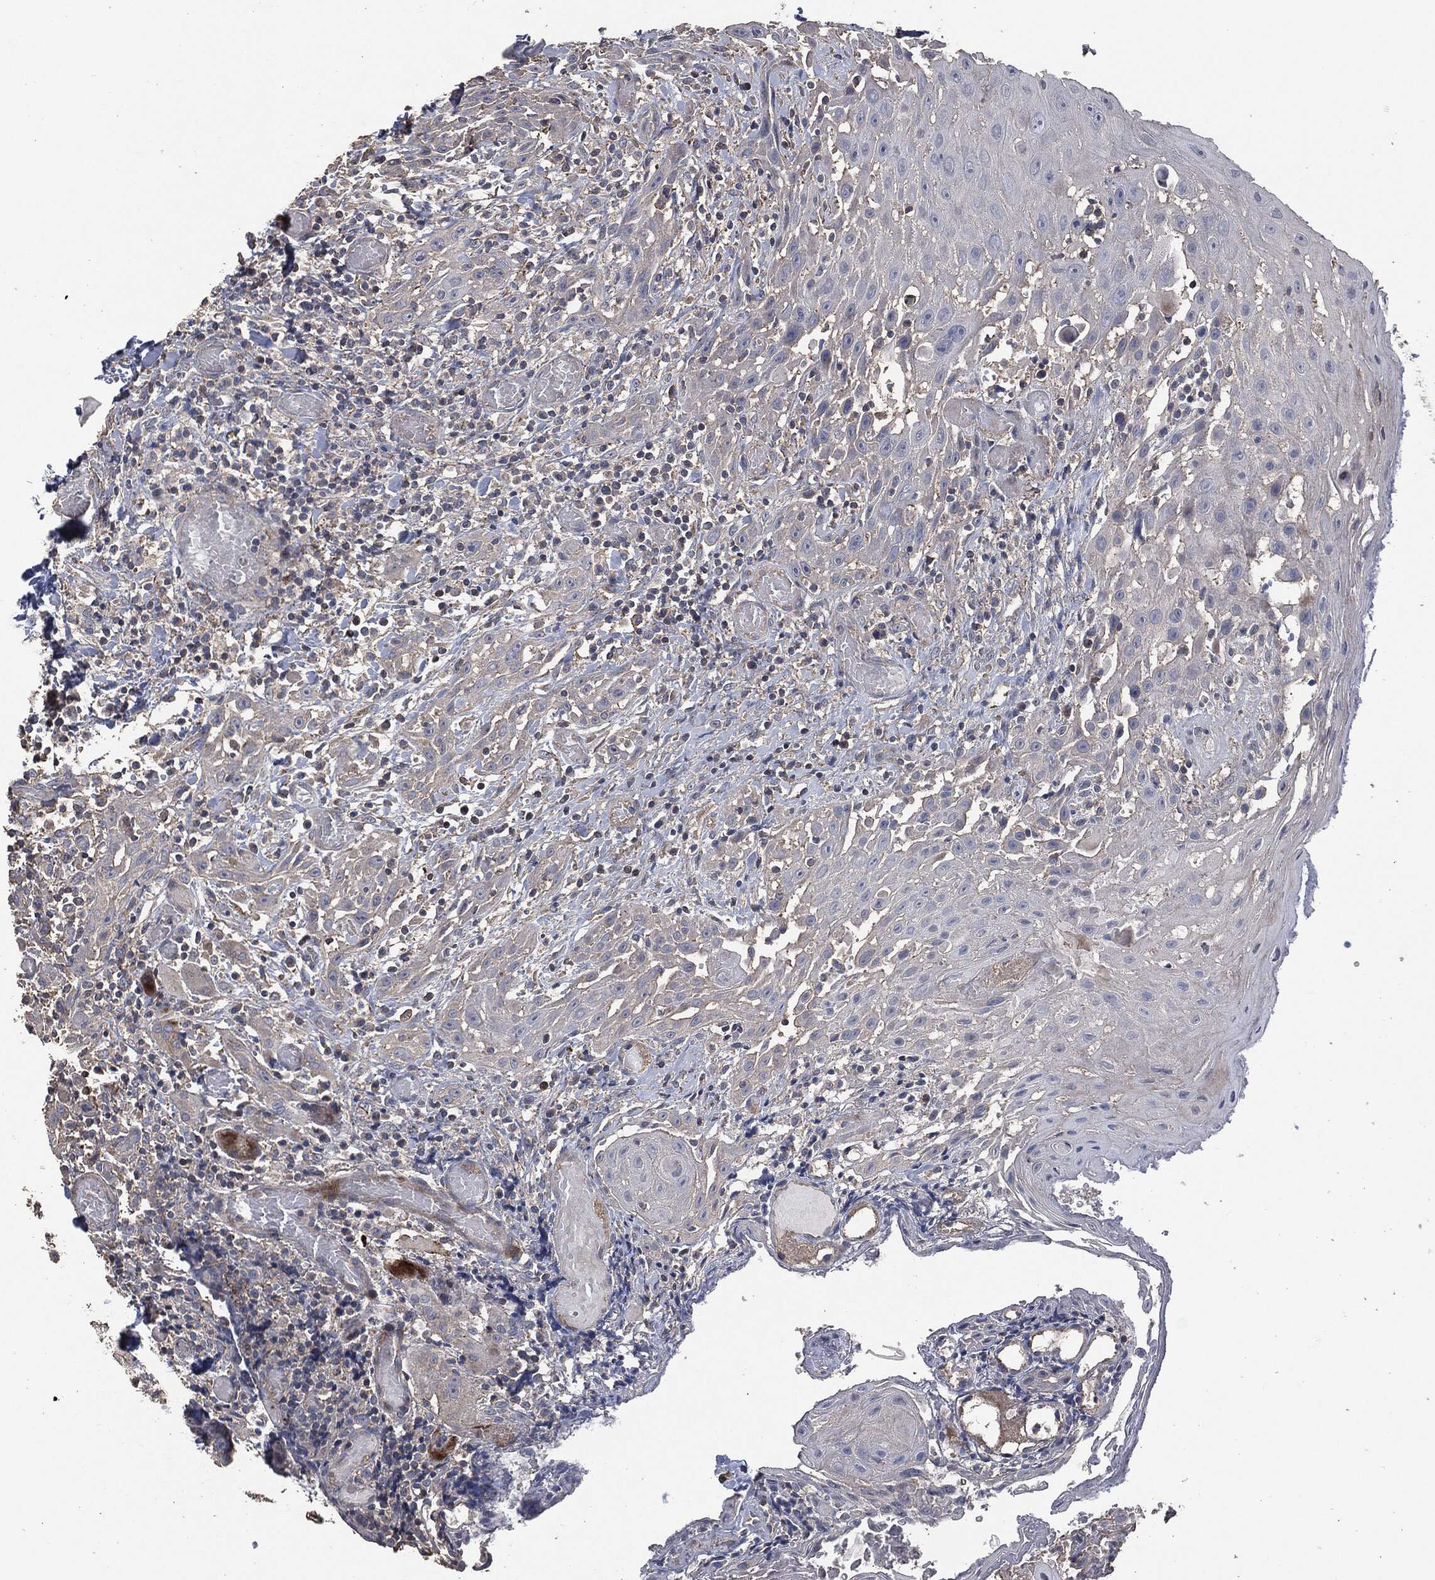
{"staining": {"intensity": "negative", "quantity": "none", "location": "none"}, "tissue": "head and neck cancer", "cell_type": "Tumor cells", "image_type": "cancer", "snomed": [{"axis": "morphology", "description": "Normal tissue, NOS"}, {"axis": "morphology", "description": "Squamous cell carcinoma, NOS"}, {"axis": "topography", "description": "Oral tissue"}, {"axis": "topography", "description": "Head-Neck"}], "caption": "A high-resolution image shows immunohistochemistry (IHC) staining of head and neck cancer (squamous cell carcinoma), which shows no significant positivity in tumor cells.", "gene": "MSLN", "patient": {"sex": "male", "age": 71}}